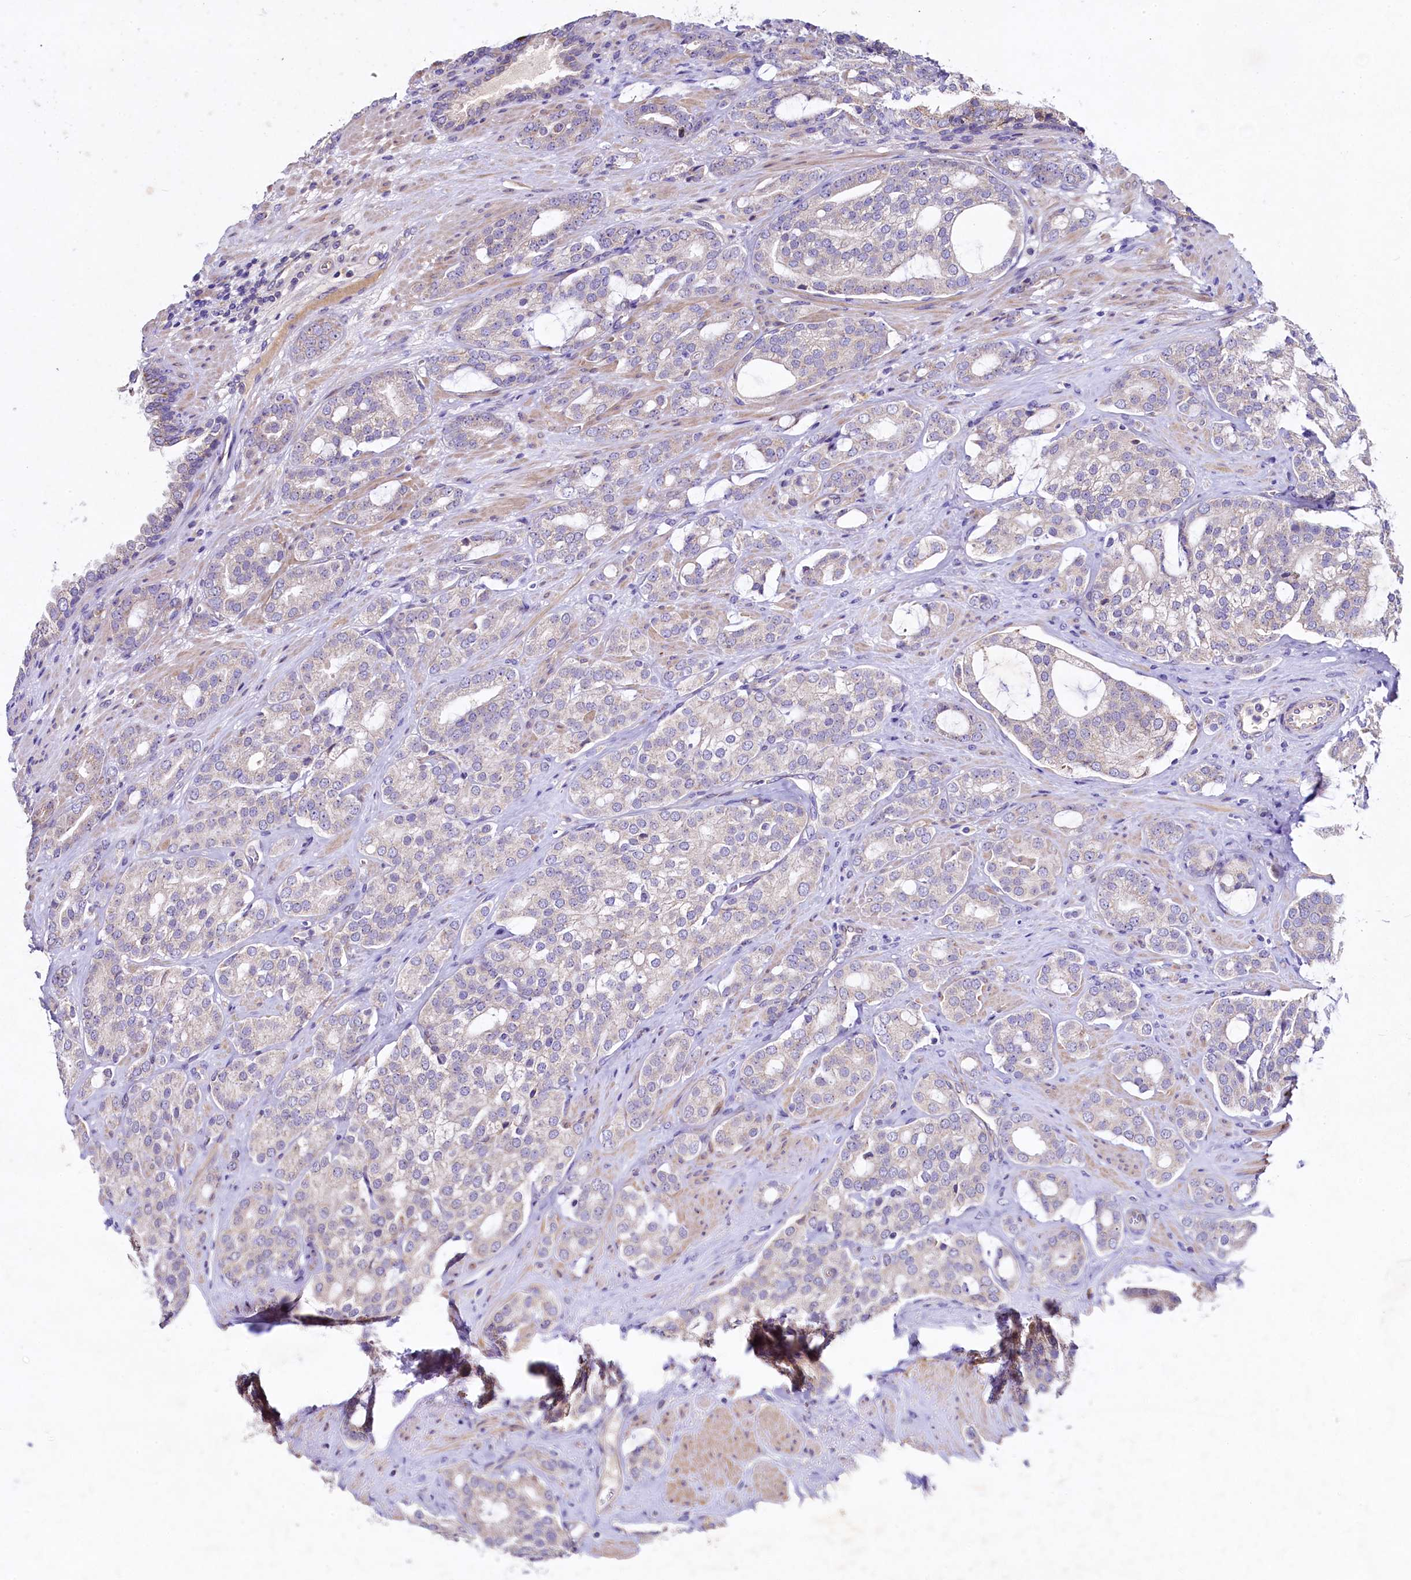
{"staining": {"intensity": "weak", "quantity": "<25%", "location": "cytoplasmic/membranous"}, "tissue": "prostate cancer", "cell_type": "Tumor cells", "image_type": "cancer", "snomed": [{"axis": "morphology", "description": "Adenocarcinoma, High grade"}, {"axis": "topography", "description": "Prostate"}], "caption": "Tumor cells show no significant protein staining in prostate high-grade adenocarcinoma. The staining was performed using DAB (3,3'-diaminobenzidine) to visualize the protein expression in brown, while the nuclei were stained in blue with hematoxylin (Magnification: 20x).", "gene": "FXYD6", "patient": {"sex": "male", "age": 63}}